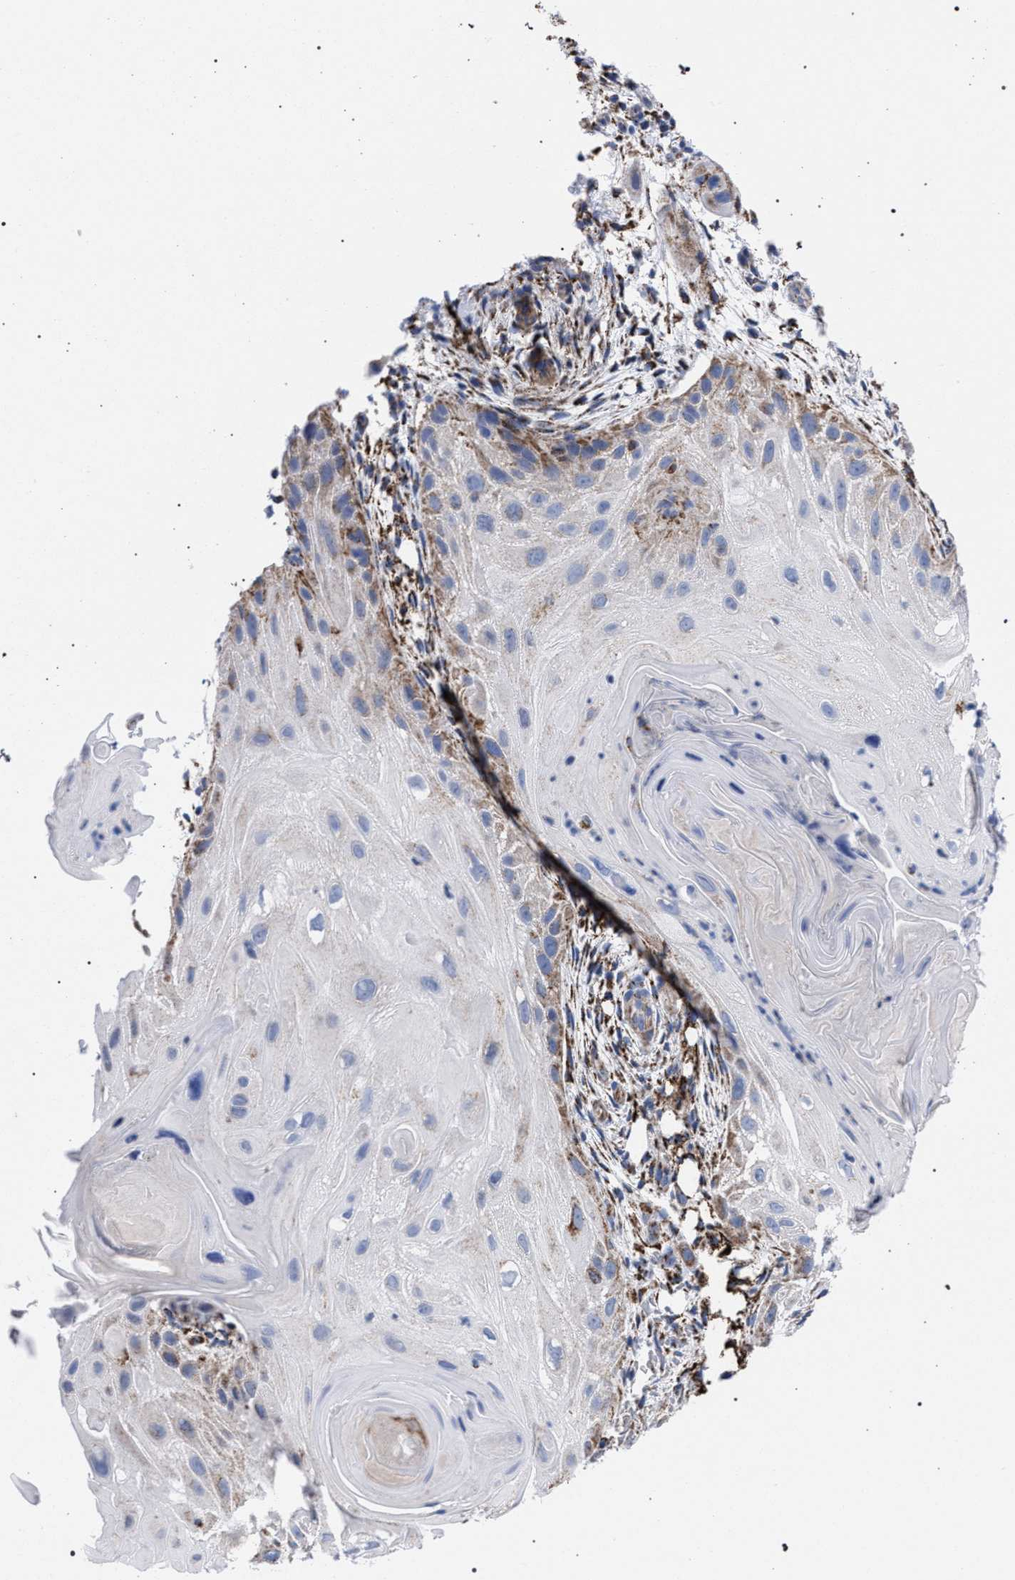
{"staining": {"intensity": "moderate", "quantity": "<25%", "location": "cytoplasmic/membranous"}, "tissue": "skin cancer", "cell_type": "Tumor cells", "image_type": "cancer", "snomed": [{"axis": "morphology", "description": "Squamous cell carcinoma, NOS"}, {"axis": "topography", "description": "Skin"}], "caption": "Immunohistochemistry (IHC) (DAB) staining of skin cancer (squamous cell carcinoma) exhibits moderate cytoplasmic/membranous protein staining in about <25% of tumor cells.", "gene": "ACADS", "patient": {"sex": "female", "age": 77}}